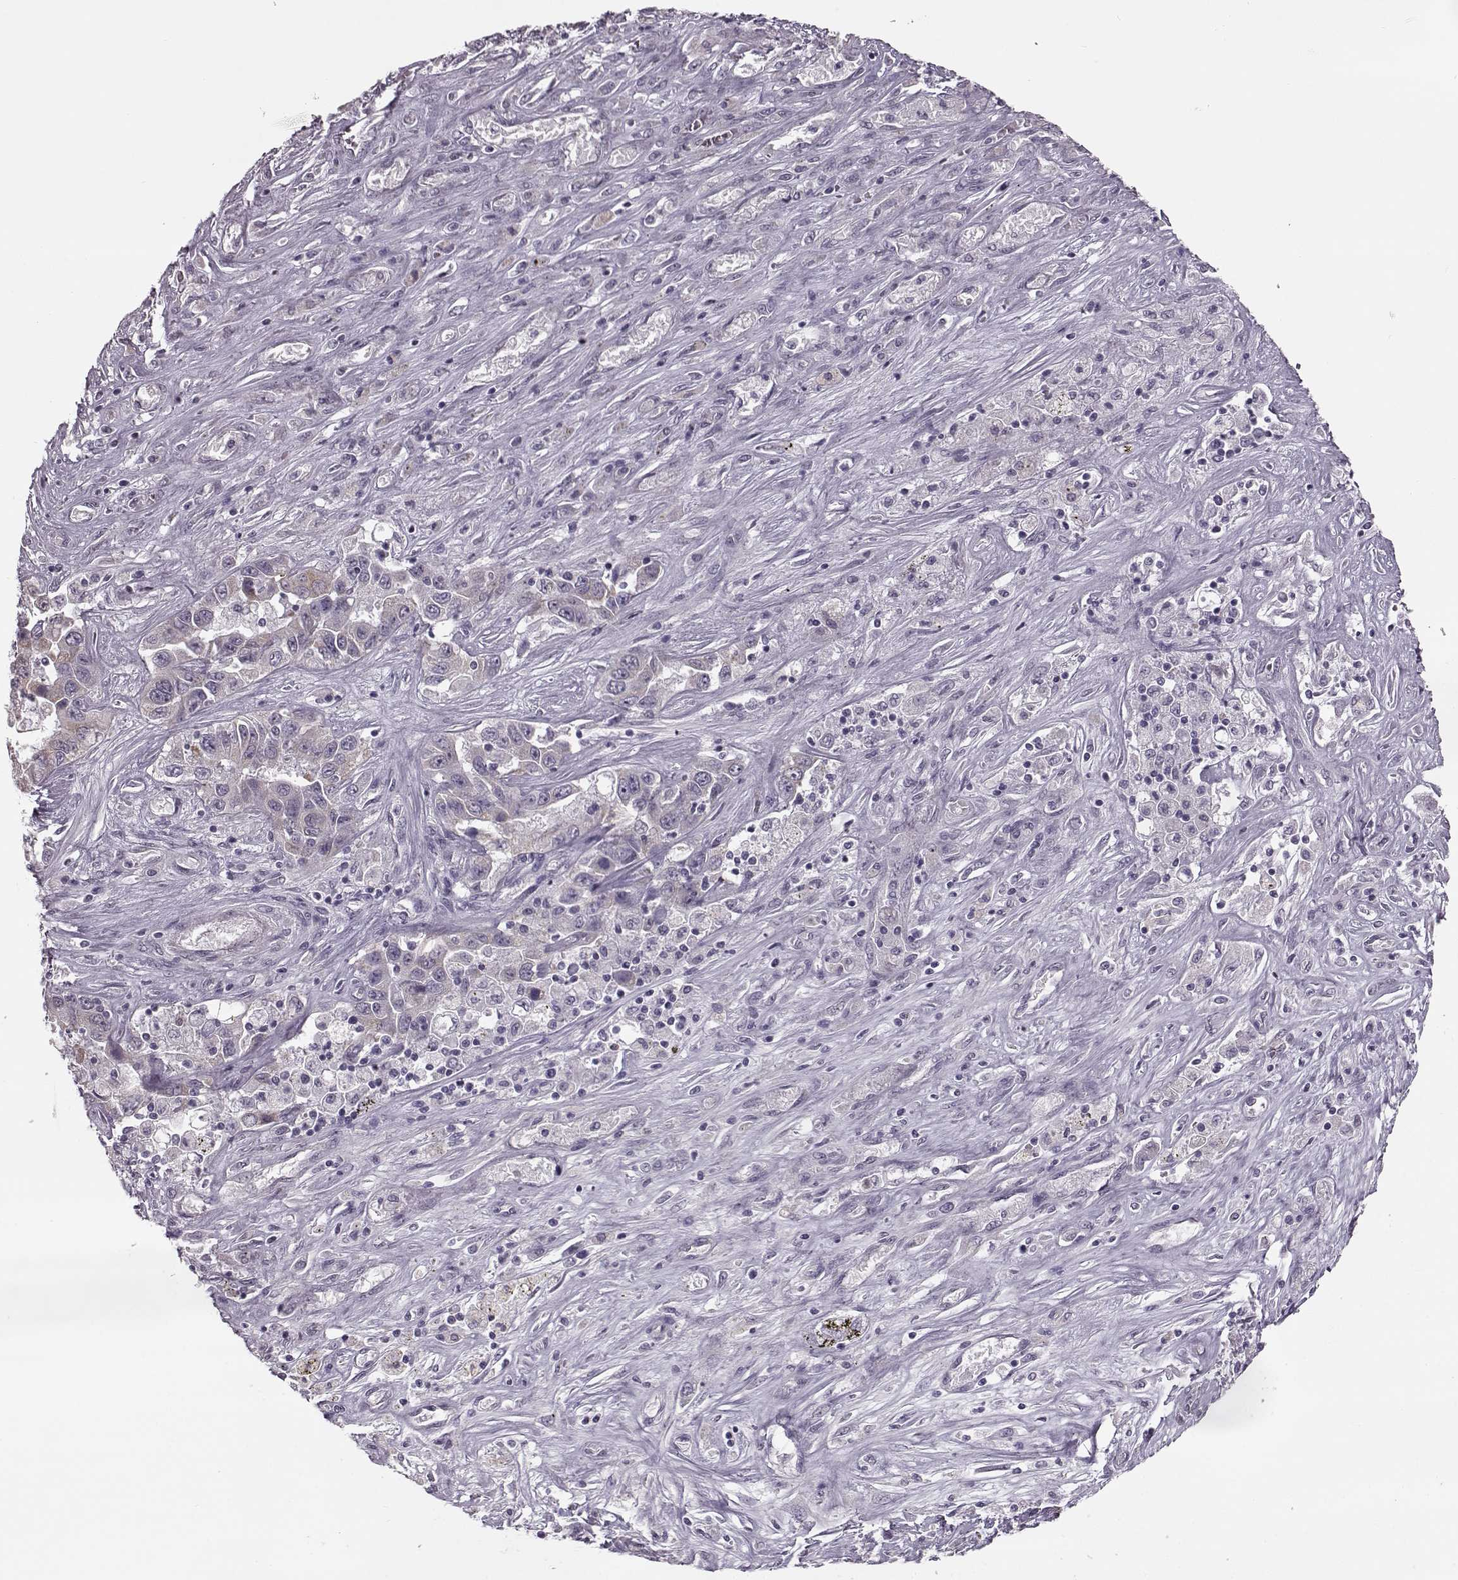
{"staining": {"intensity": "negative", "quantity": "none", "location": "none"}, "tissue": "liver cancer", "cell_type": "Tumor cells", "image_type": "cancer", "snomed": [{"axis": "morphology", "description": "Cholangiocarcinoma"}, {"axis": "topography", "description": "Liver"}], "caption": "Protein analysis of cholangiocarcinoma (liver) shows no significant expression in tumor cells.", "gene": "MAP6D1", "patient": {"sex": "female", "age": 52}}